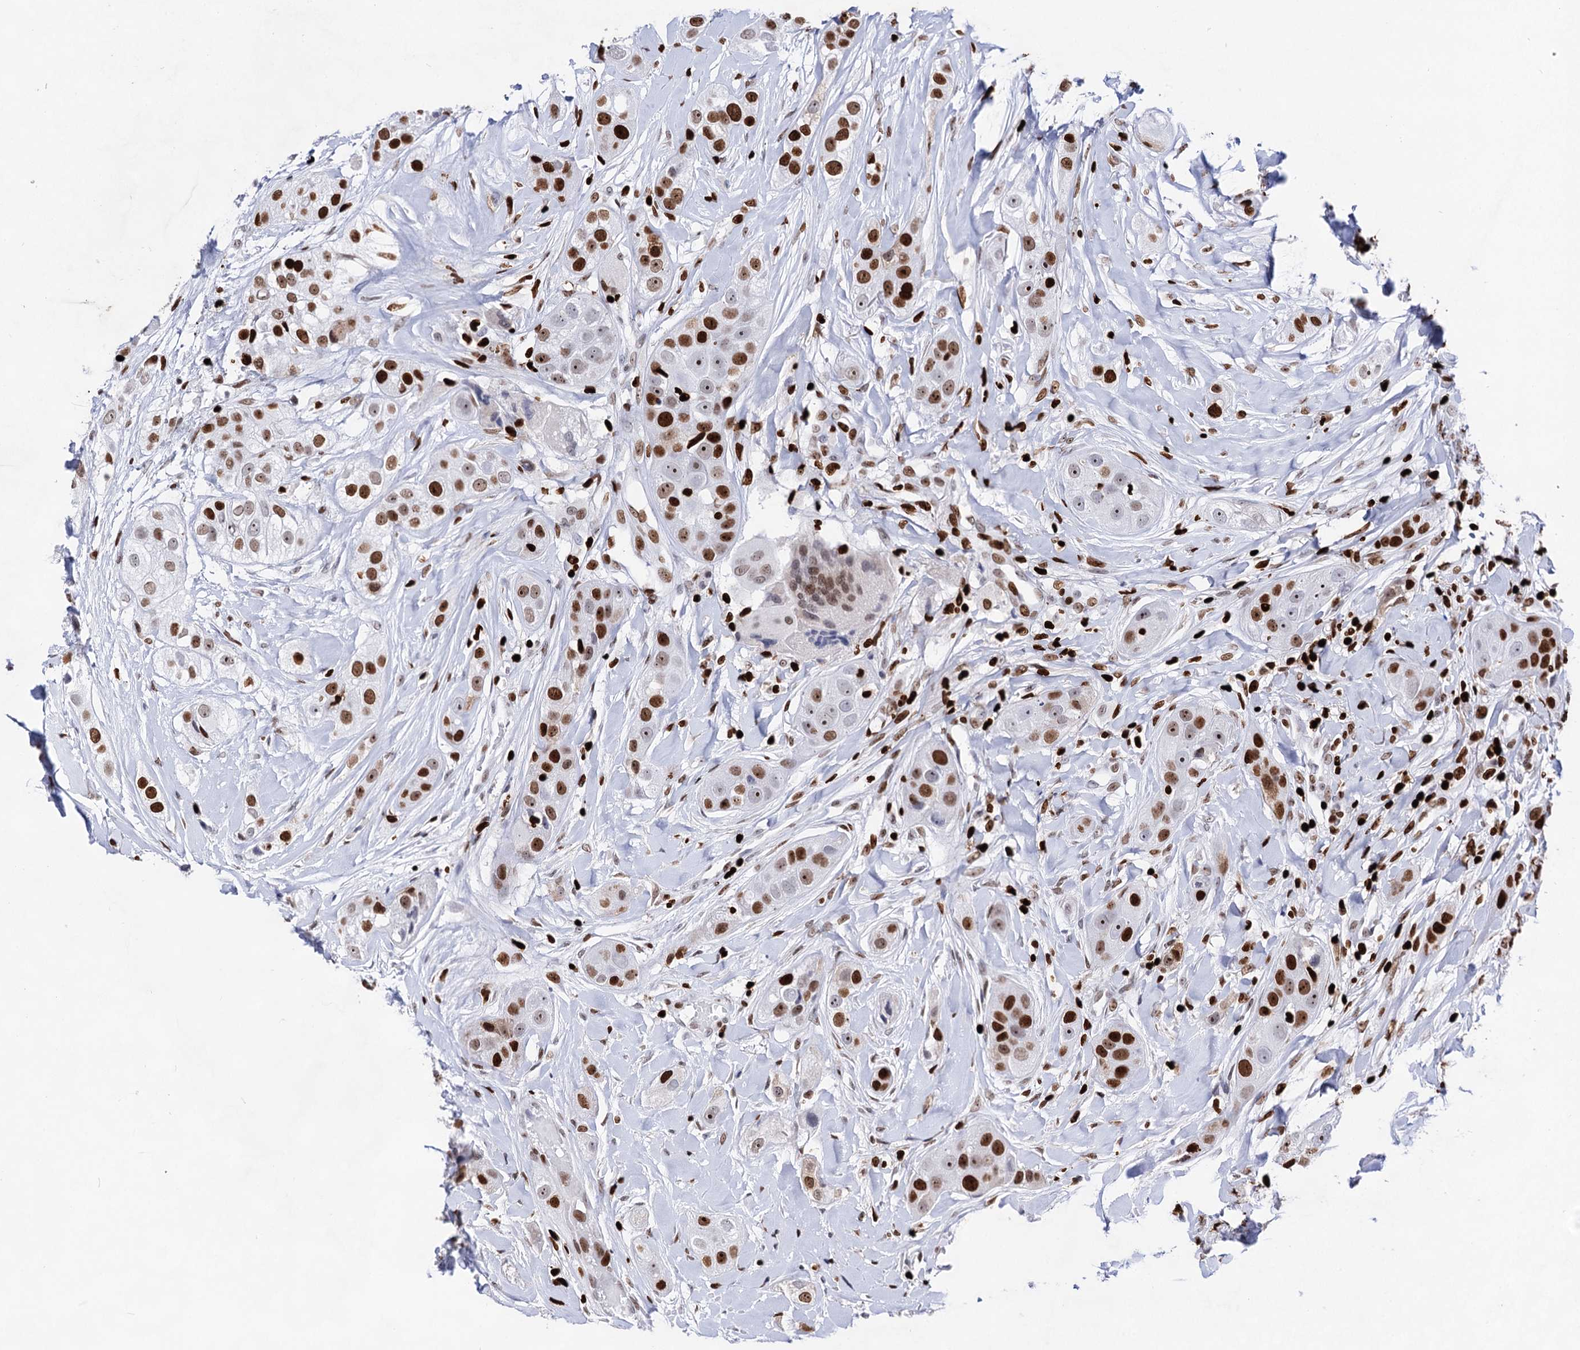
{"staining": {"intensity": "strong", "quantity": "25%-75%", "location": "nuclear"}, "tissue": "head and neck cancer", "cell_type": "Tumor cells", "image_type": "cancer", "snomed": [{"axis": "morphology", "description": "Normal tissue, NOS"}, {"axis": "morphology", "description": "Squamous cell carcinoma, NOS"}, {"axis": "topography", "description": "Skeletal muscle"}, {"axis": "topography", "description": "Head-Neck"}], "caption": "Human head and neck cancer (squamous cell carcinoma) stained with a brown dye reveals strong nuclear positive staining in about 25%-75% of tumor cells.", "gene": "HMGB2", "patient": {"sex": "male", "age": 51}}